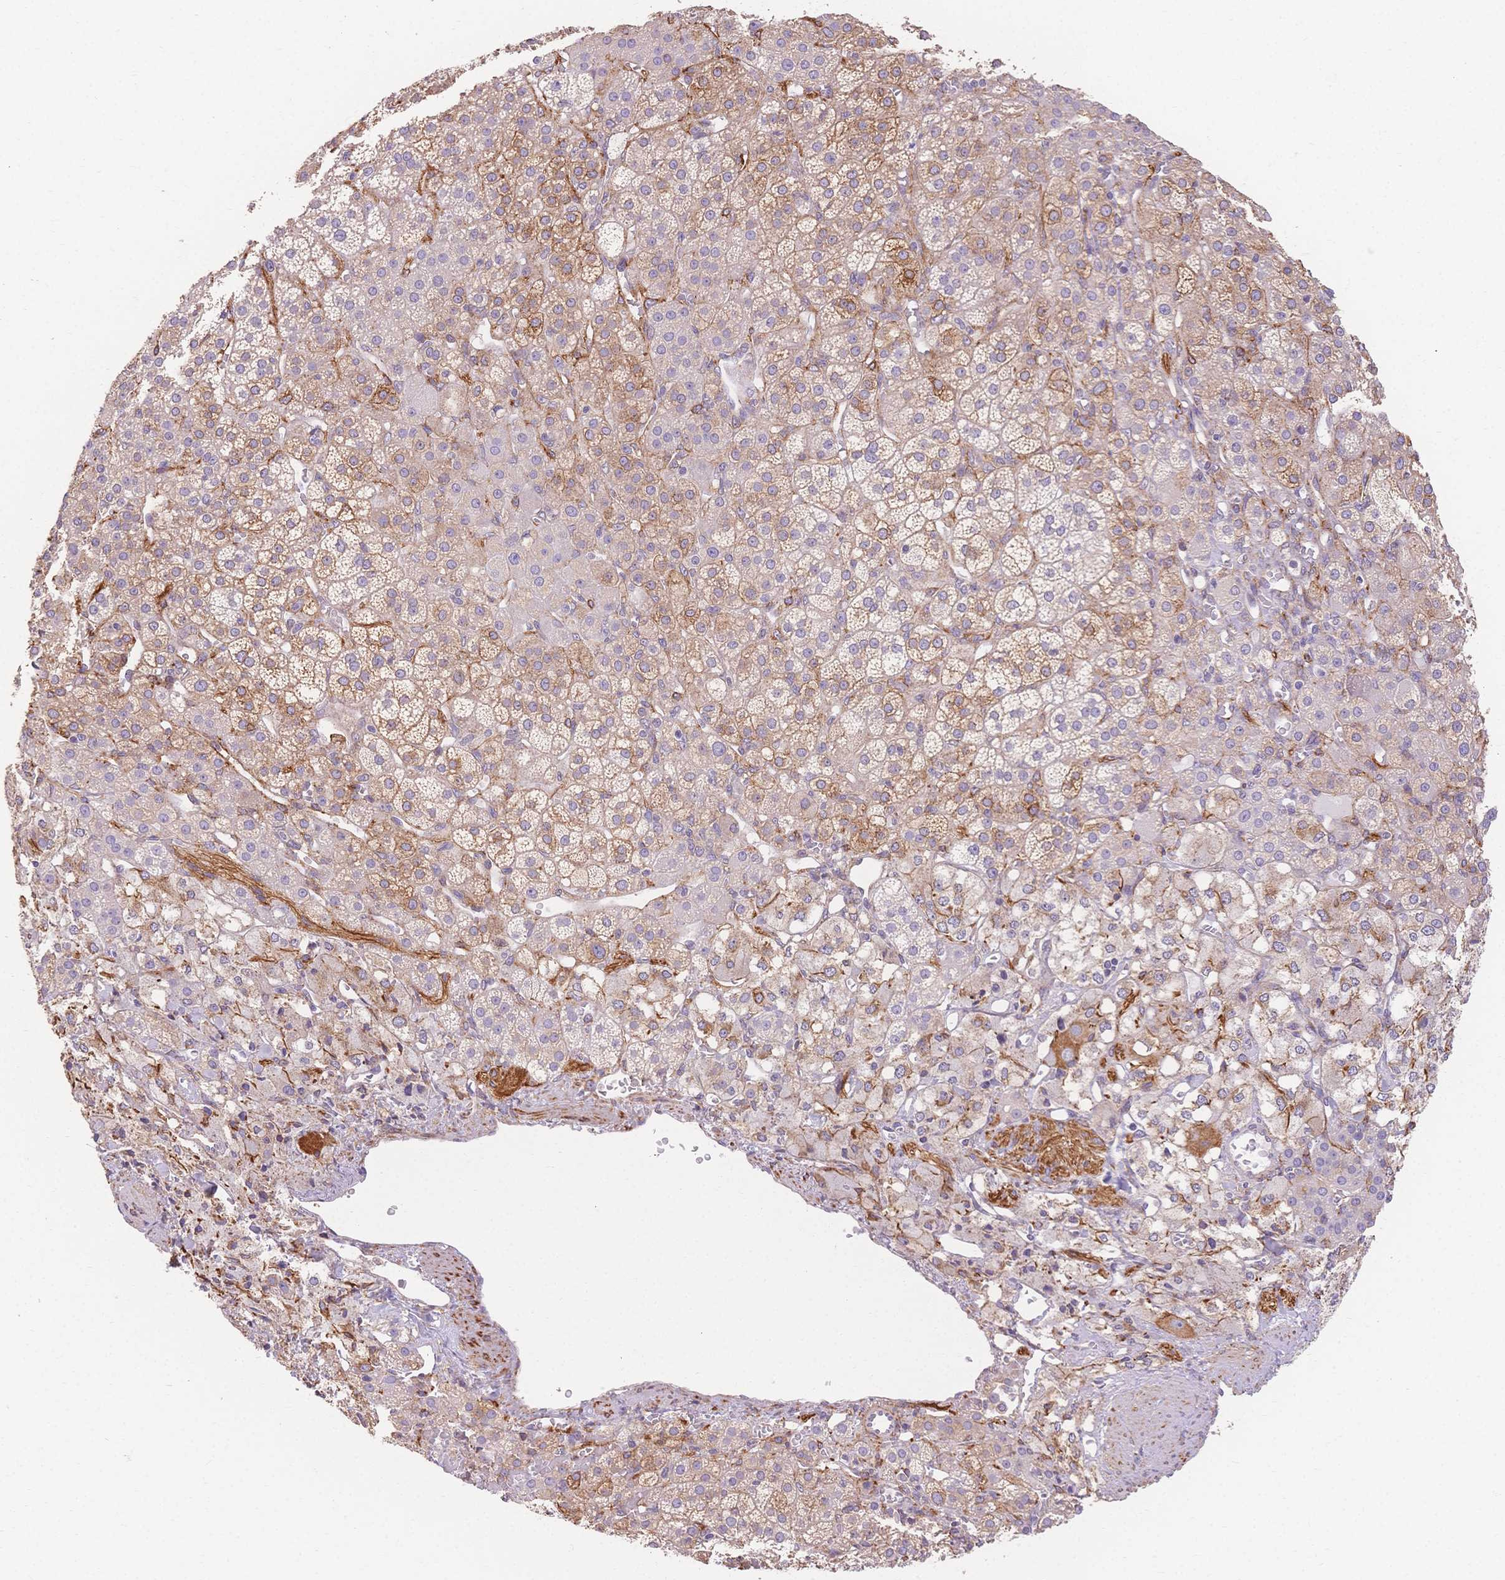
{"staining": {"intensity": "weak", "quantity": "25%-75%", "location": "cytoplasmic/membranous"}, "tissue": "adrenal gland", "cell_type": "Glandular cells", "image_type": "normal", "snomed": [{"axis": "morphology", "description": "Normal tissue, NOS"}, {"axis": "topography", "description": "Adrenal gland"}], "caption": "A low amount of weak cytoplasmic/membranous expression is appreciated in approximately 25%-75% of glandular cells in normal adrenal gland. Using DAB (3,3'-diaminobenzidine) (brown) and hematoxylin (blue) stains, captured at high magnification using brightfield microscopy.", "gene": "HS3ST5", "patient": {"sex": "female", "age": 60}}